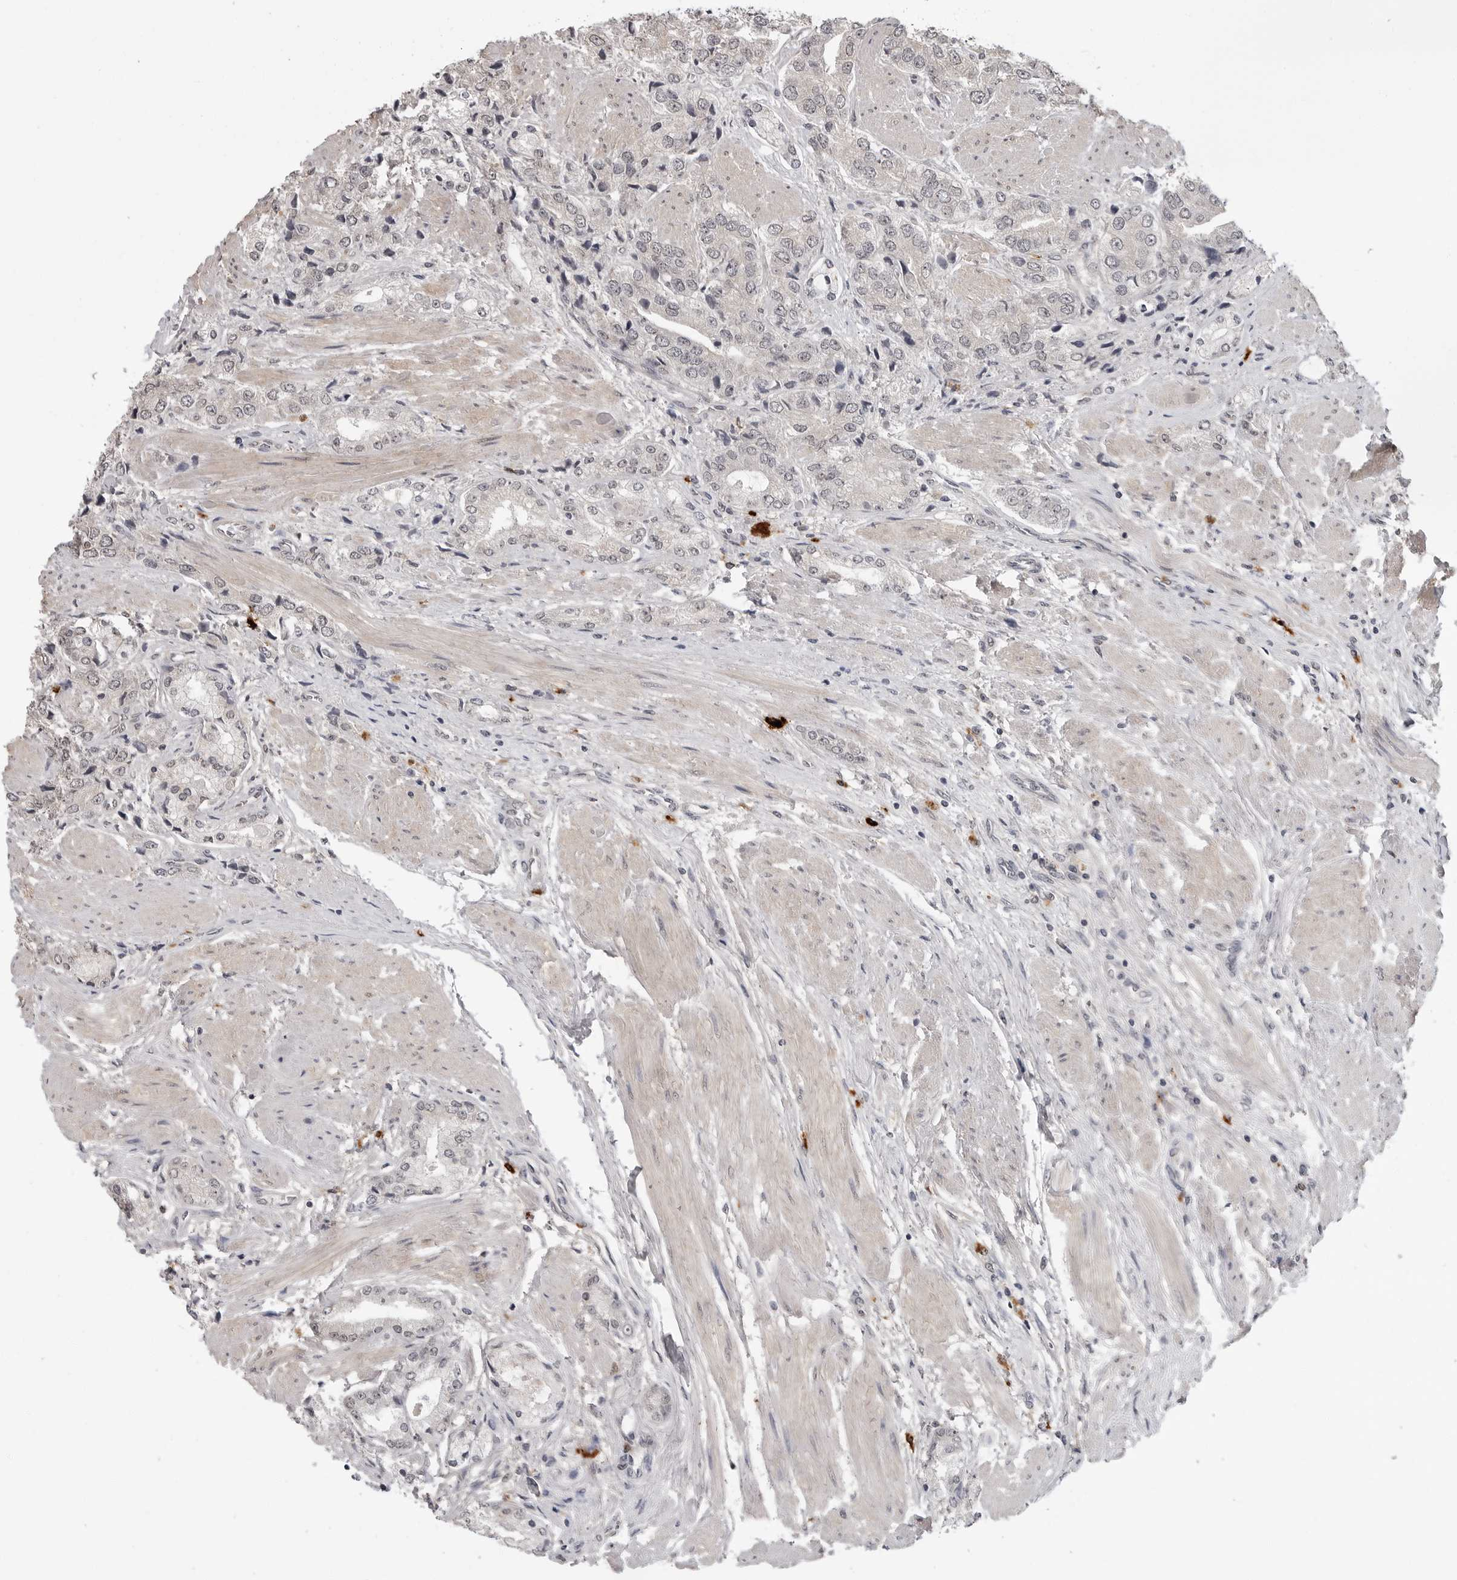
{"staining": {"intensity": "negative", "quantity": "none", "location": "none"}, "tissue": "prostate cancer", "cell_type": "Tumor cells", "image_type": "cancer", "snomed": [{"axis": "morphology", "description": "Adenocarcinoma, High grade"}, {"axis": "topography", "description": "Prostate"}], "caption": "A histopathology image of prostate cancer (adenocarcinoma (high-grade)) stained for a protein shows no brown staining in tumor cells.", "gene": "IL24", "patient": {"sex": "male", "age": 50}}